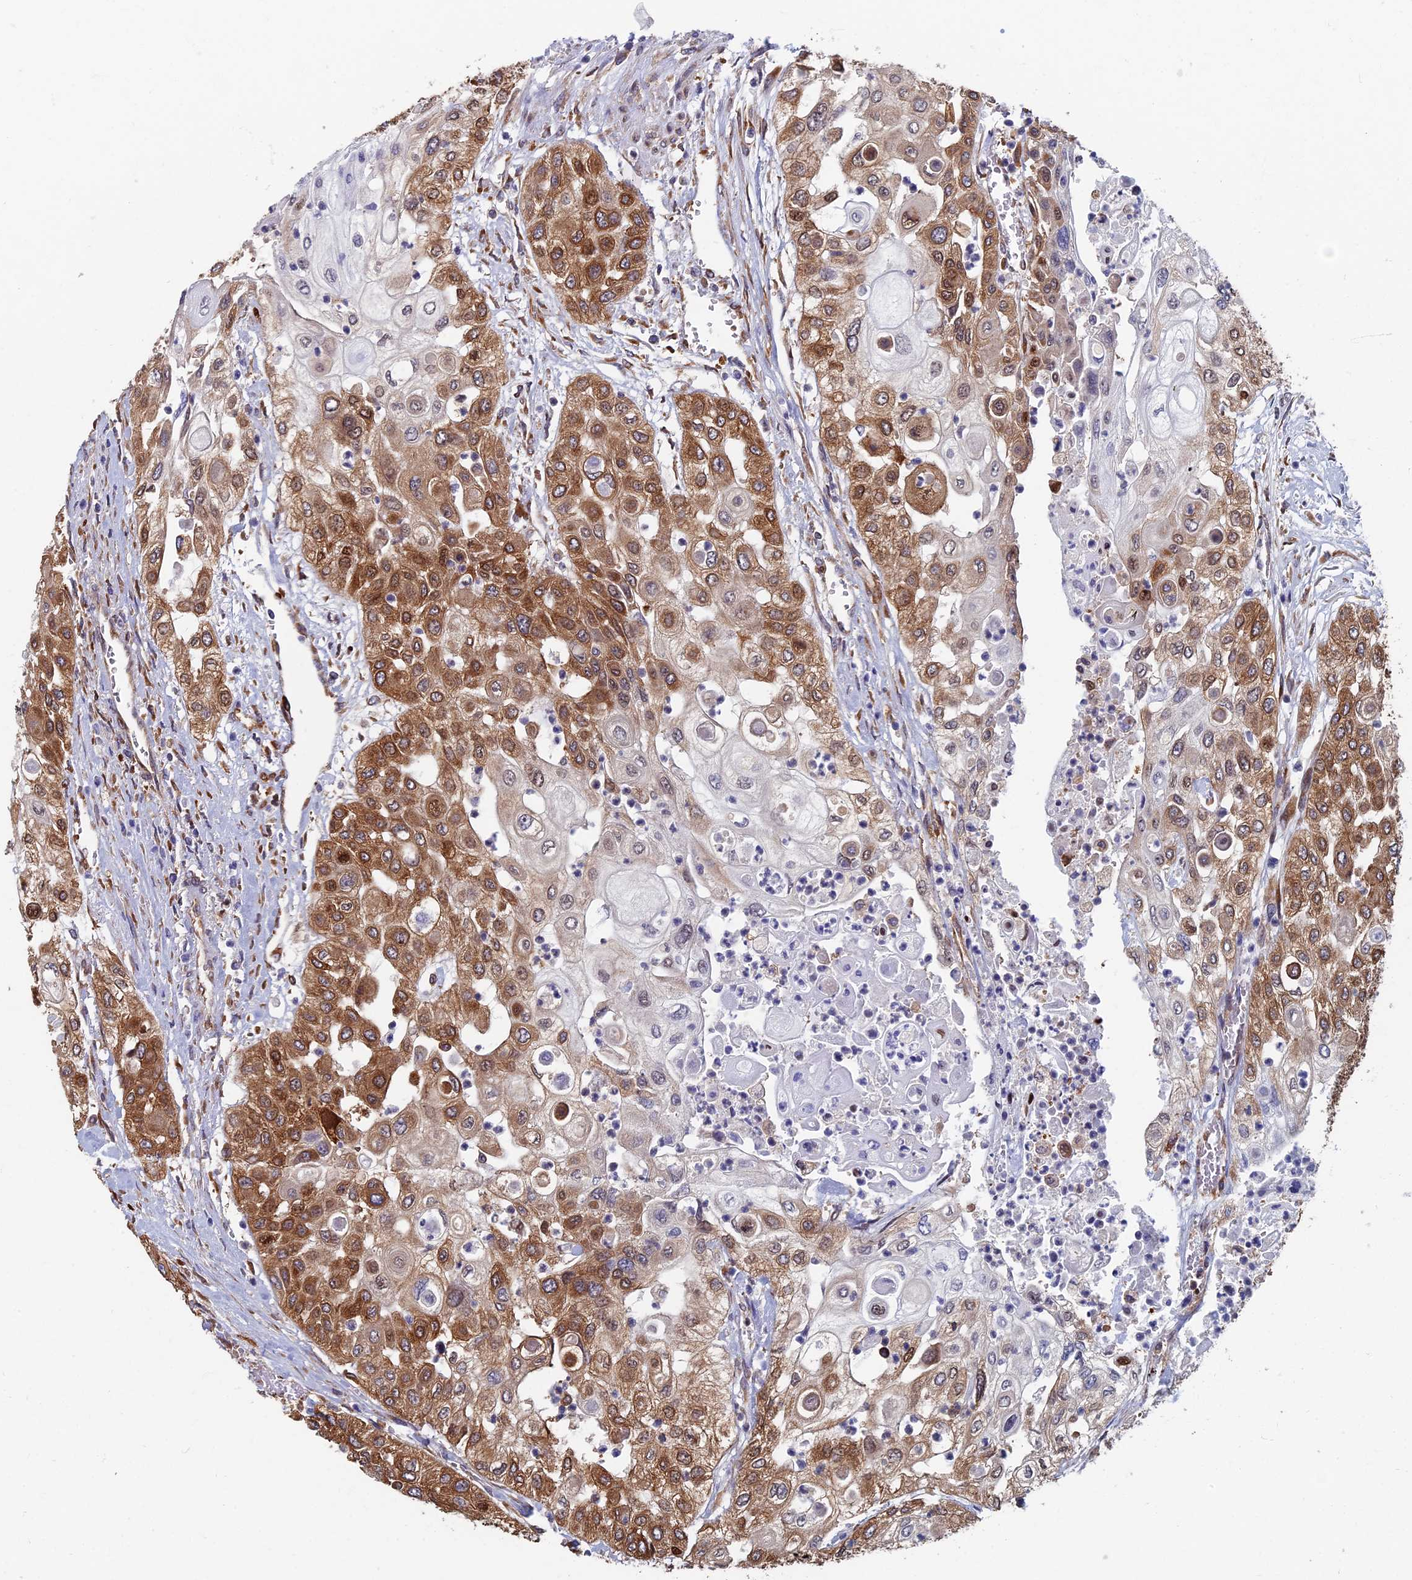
{"staining": {"intensity": "moderate", "quantity": "25%-75%", "location": "cytoplasmic/membranous,nuclear"}, "tissue": "urothelial cancer", "cell_type": "Tumor cells", "image_type": "cancer", "snomed": [{"axis": "morphology", "description": "Urothelial carcinoma, High grade"}, {"axis": "topography", "description": "Urinary bladder"}], "caption": "A medium amount of moderate cytoplasmic/membranous and nuclear staining is appreciated in approximately 25%-75% of tumor cells in urothelial carcinoma (high-grade) tissue.", "gene": "YBX1", "patient": {"sex": "female", "age": 79}}